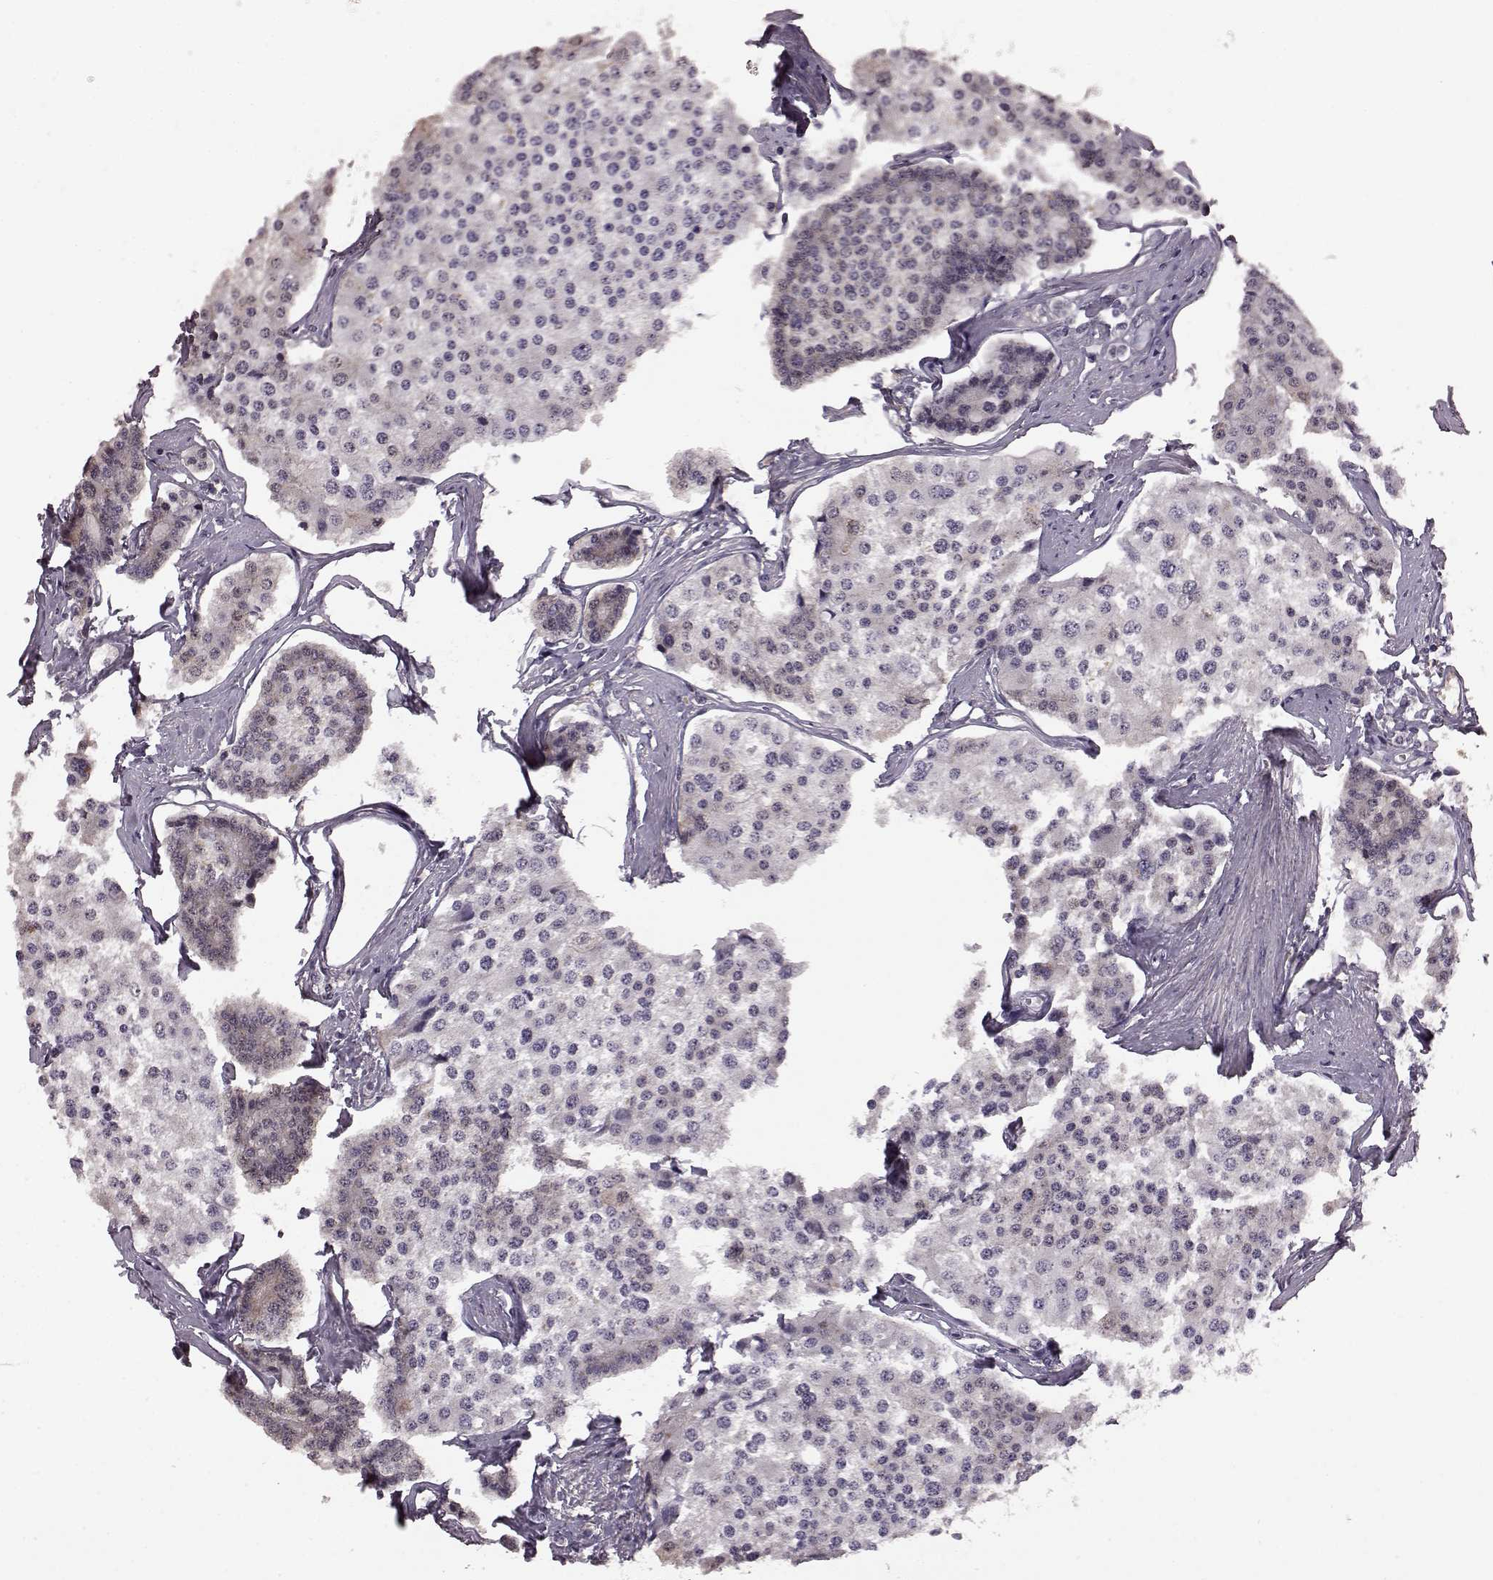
{"staining": {"intensity": "negative", "quantity": "none", "location": "none"}, "tissue": "carcinoid", "cell_type": "Tumor cells", "image_type": "cancer", "snomed": [{"axis": "morphology", "description": "Carcinoid, malignant, NOS"}, {"axis": "topography", "description": "Small intestine"}], "caption": "High magnification brightfield microscopy of carcinoid stained with DAB (3,3'-diaminobenzidine) (brown) and counterstained with hematoxylin (blue): tumor cells show no significant expression. (DAB immunohistochemistry visualized using brightfield microscopy, high magnification).", "gene": "GRK1", "patient": {"sex": "female", "age": 65}}